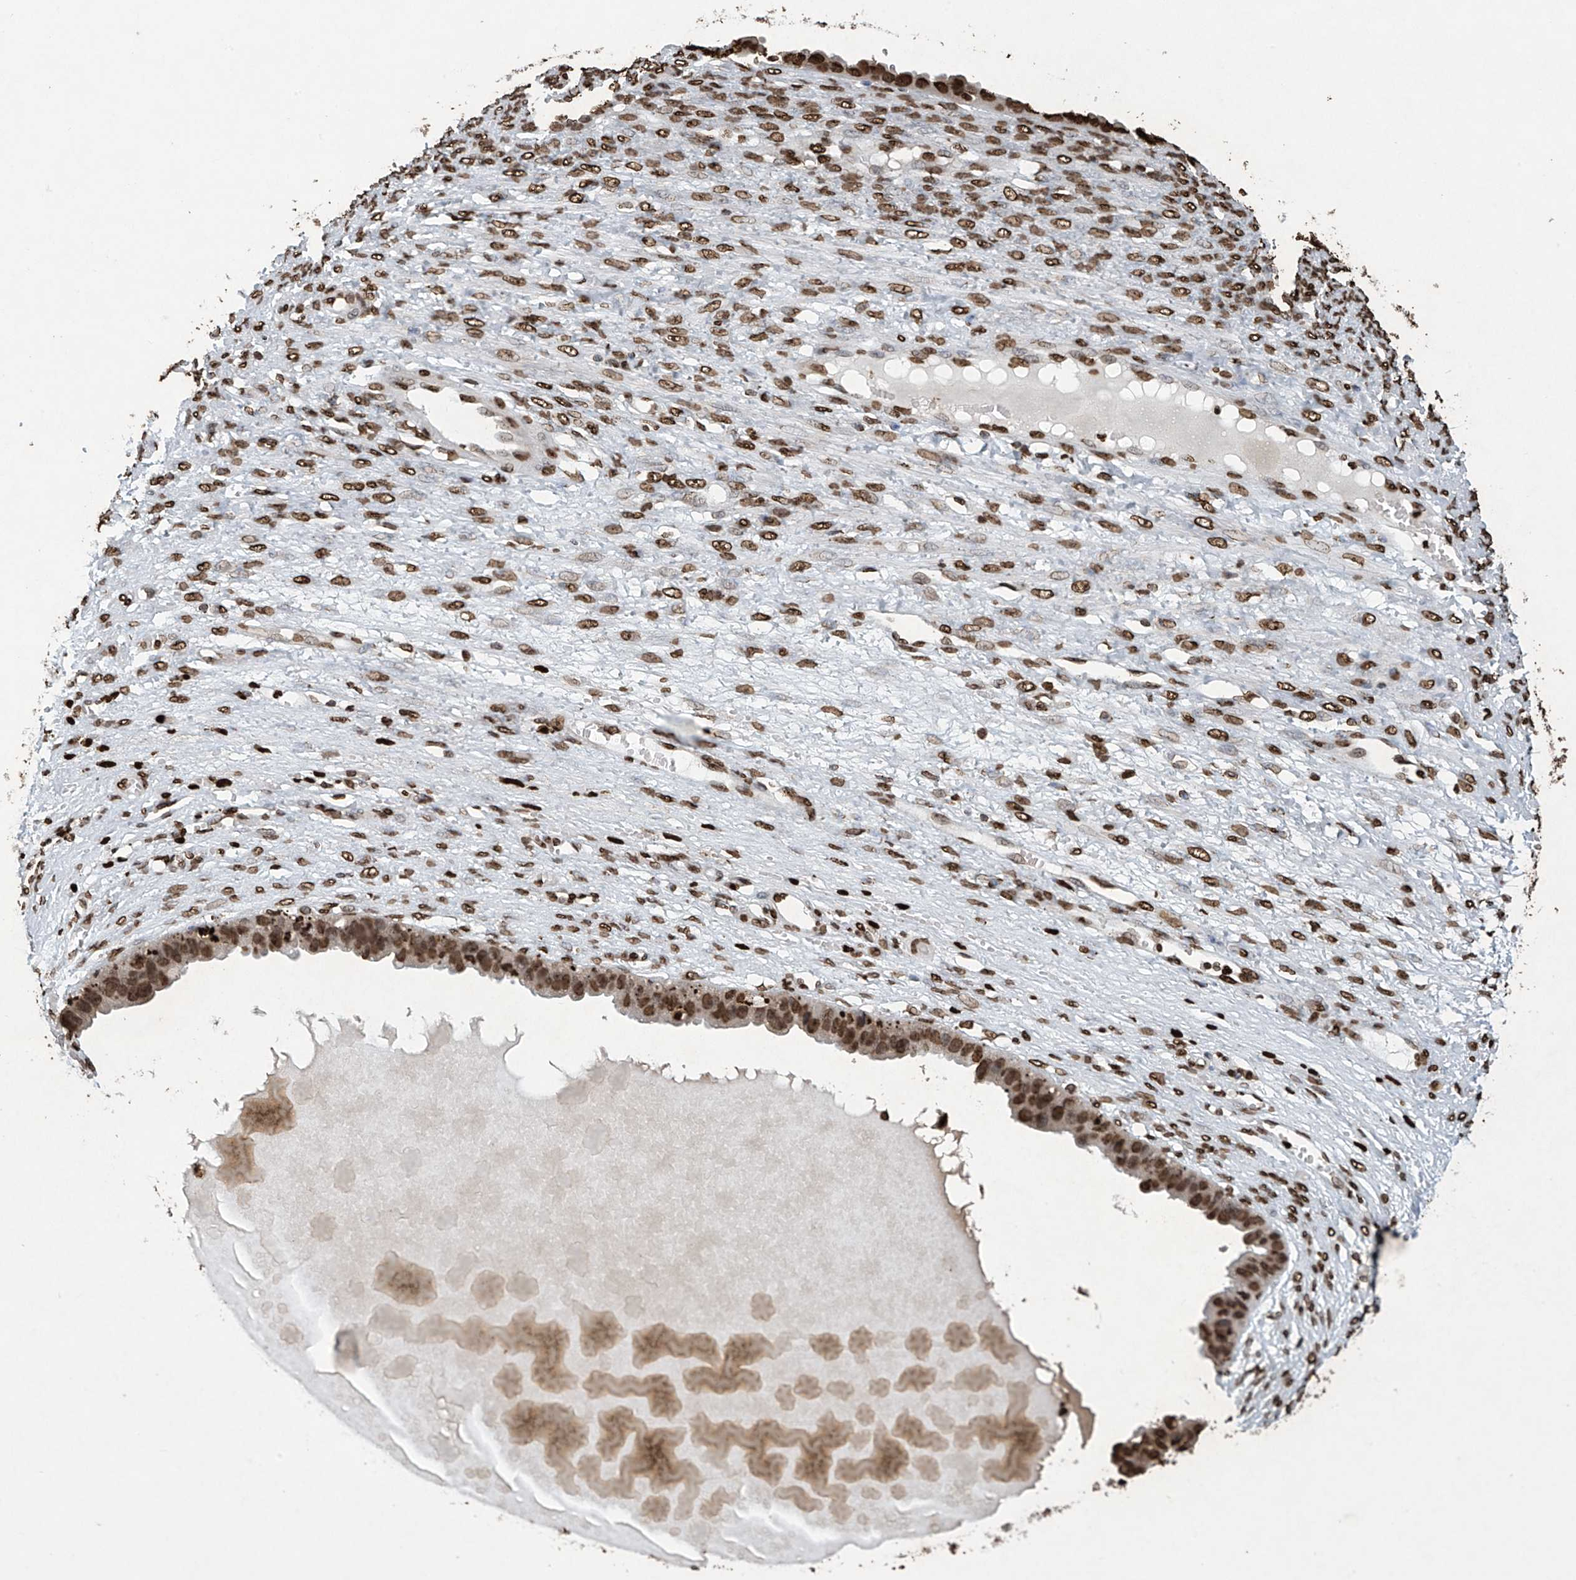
{"staining": {"intensity": "strong", "quantity": ">75%", "location": "nuclear"}, "tissue": "ovarian cancer", "cell_type": "Tumor cells", "image_type": "cancer", "snomed": [{"axis": "morphology", "description": "Cystadenocarcinoma, serous, NOS"}, {"axis": "topography", "description": "Ovary"}], "caption": "Serous cystadenocarcinoma (ovarian) stained for a protein demonstrates strong nuclear positivity in tumor cells.", "gene": "H3-3A", "patient": {"sex": "female", "age": 58}}